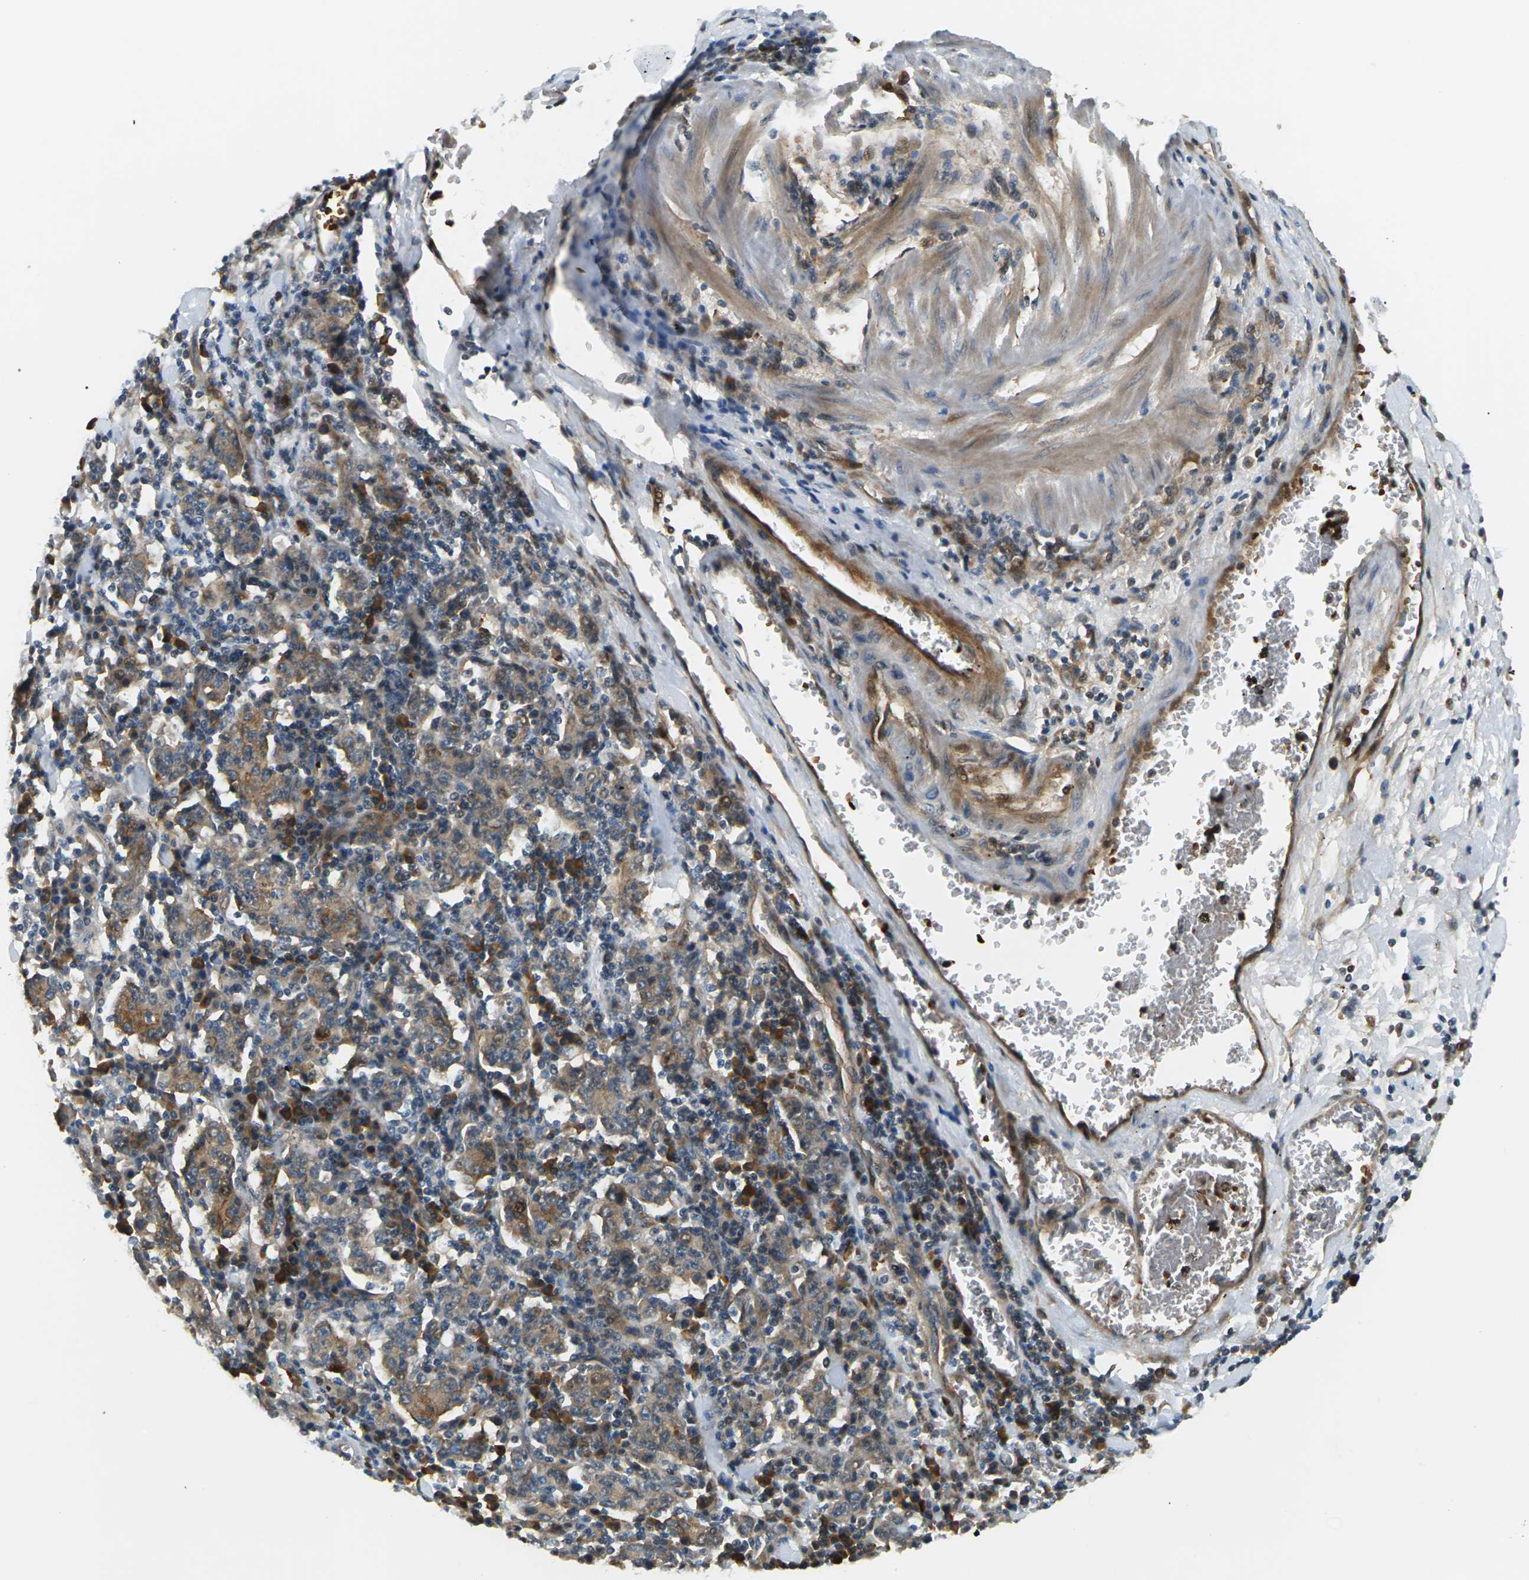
{"staining": {"intensity": "moderate", "quantity": ">75%", "location": "cytoplasmic/membranous"}, "tissue": "stomach cancer", "cell_type": "Tumor cells", "image_type": "cancer", "snomed": [{"axis": "morphology", "description": "Normal tissue, NOS"}, {"axis": "morphology", "description": "Adenocarcinoma, NOS"}, {"axis": "topography", "description": "Stomach, upper"}, {"axis": "topography", "description": "Stomach"}], "caption": "The photomicrograph demonstrates a brown stain indicating the presence of a protein in the cytoplasmic/membranous of tumor cells in stomach adenocarcinoma. (DAB IHC, brown staining for protein, blue staining for nuclei).", "gene": "SLC13A3", "patient": {"sex": "male", "age": 59}}